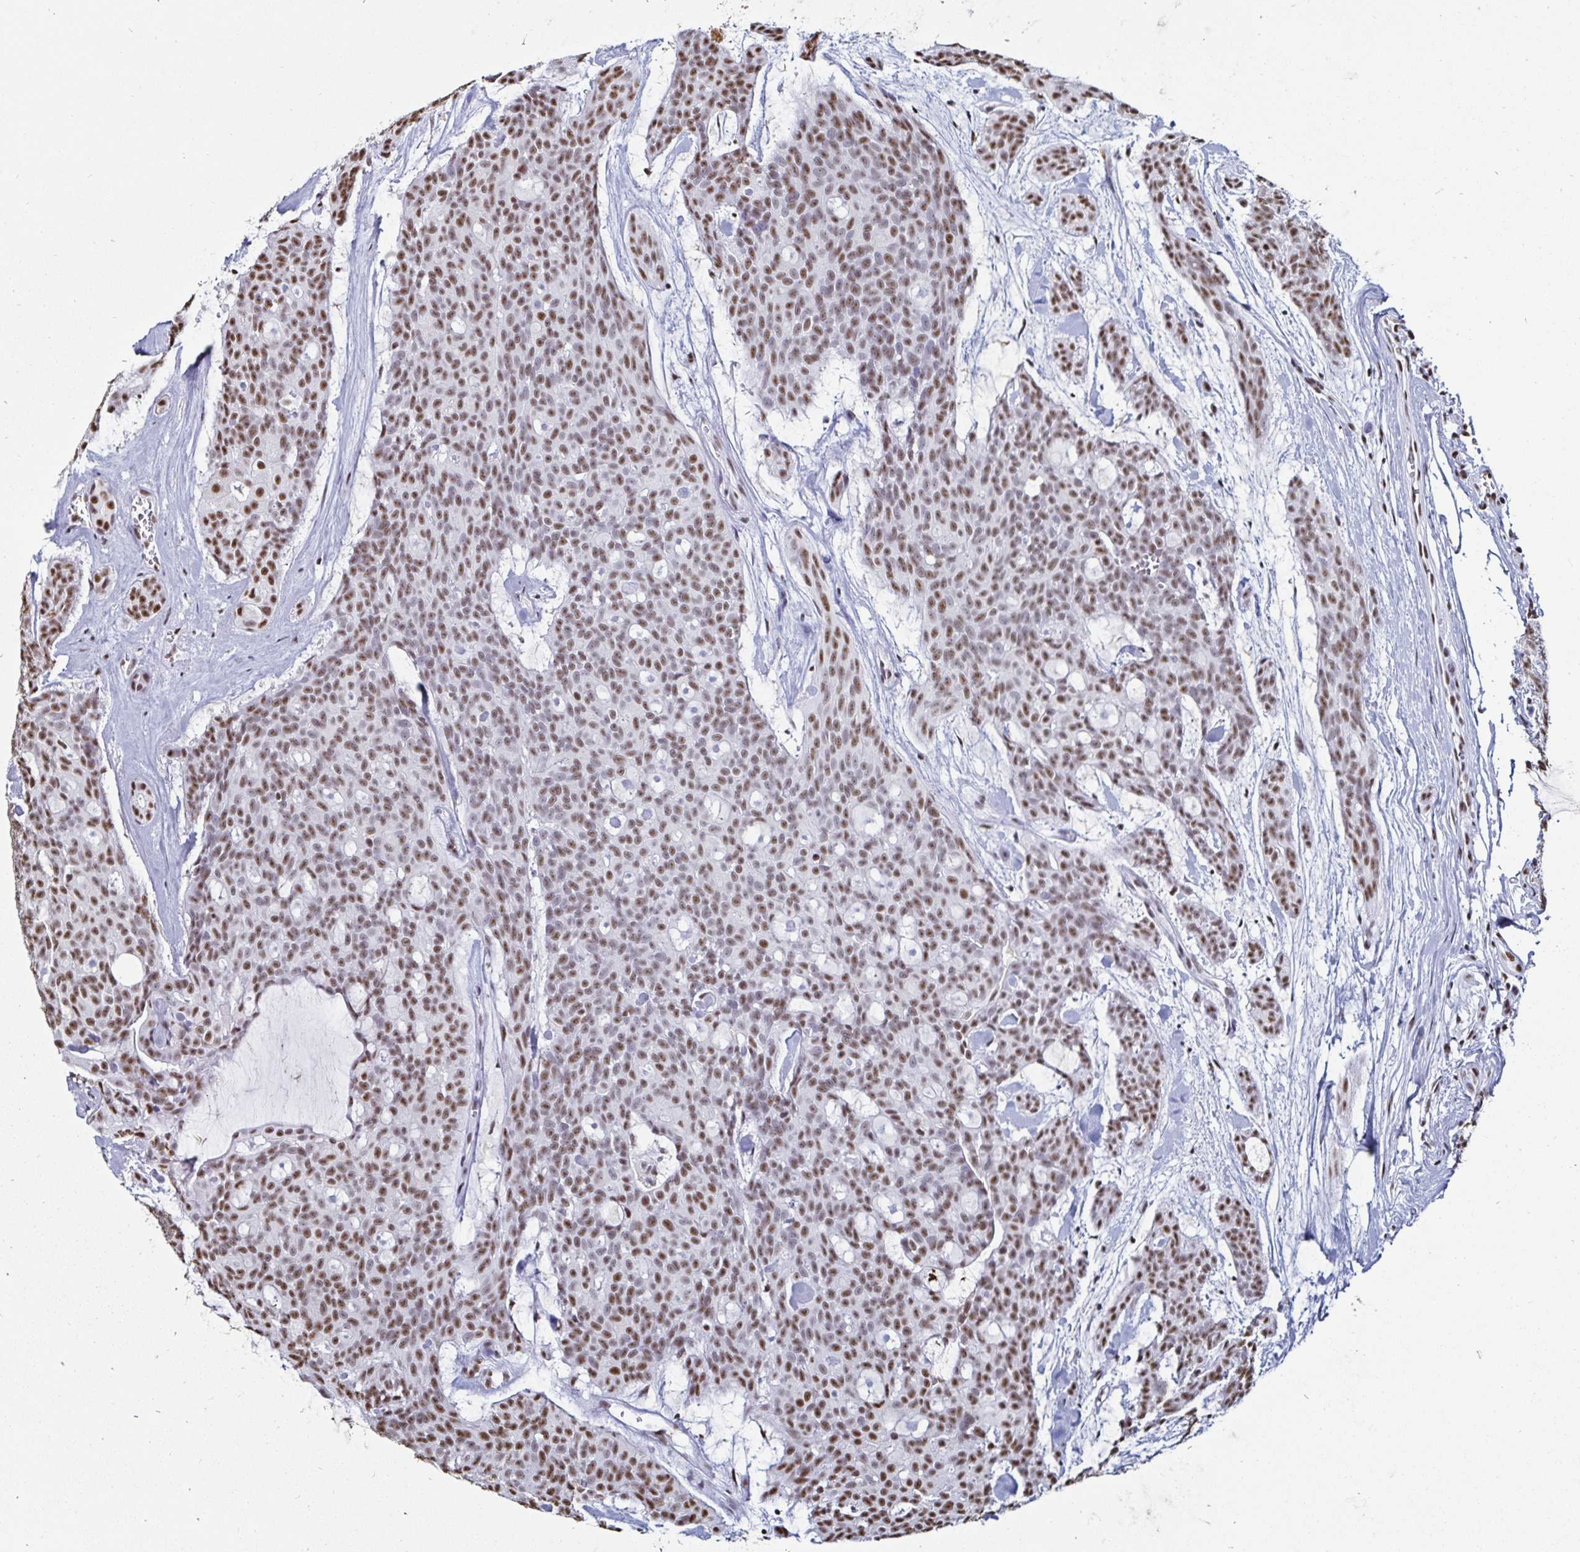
{"staining": {"intensity": "moderate", "quantity": ">75%", "location": "nuclear"}, "tissue": "head and neck cancer", "cell_type": "Tumor cells", "image_type": "cancer", "snomed": [{"axis": "morphology", "description": "Adenocarcinoma, NOS"}, {"axis": "topography", "description": "Head-Neck"}], "caption": "Head and neck cancer (adenocarcinoma) tissue reveals moderate nuclear positivity in about >75% of tumor cells, visualized by immunohistochemistry.", "gene": "DDX39B", "patient": {"sex": "male", "age": 66}}